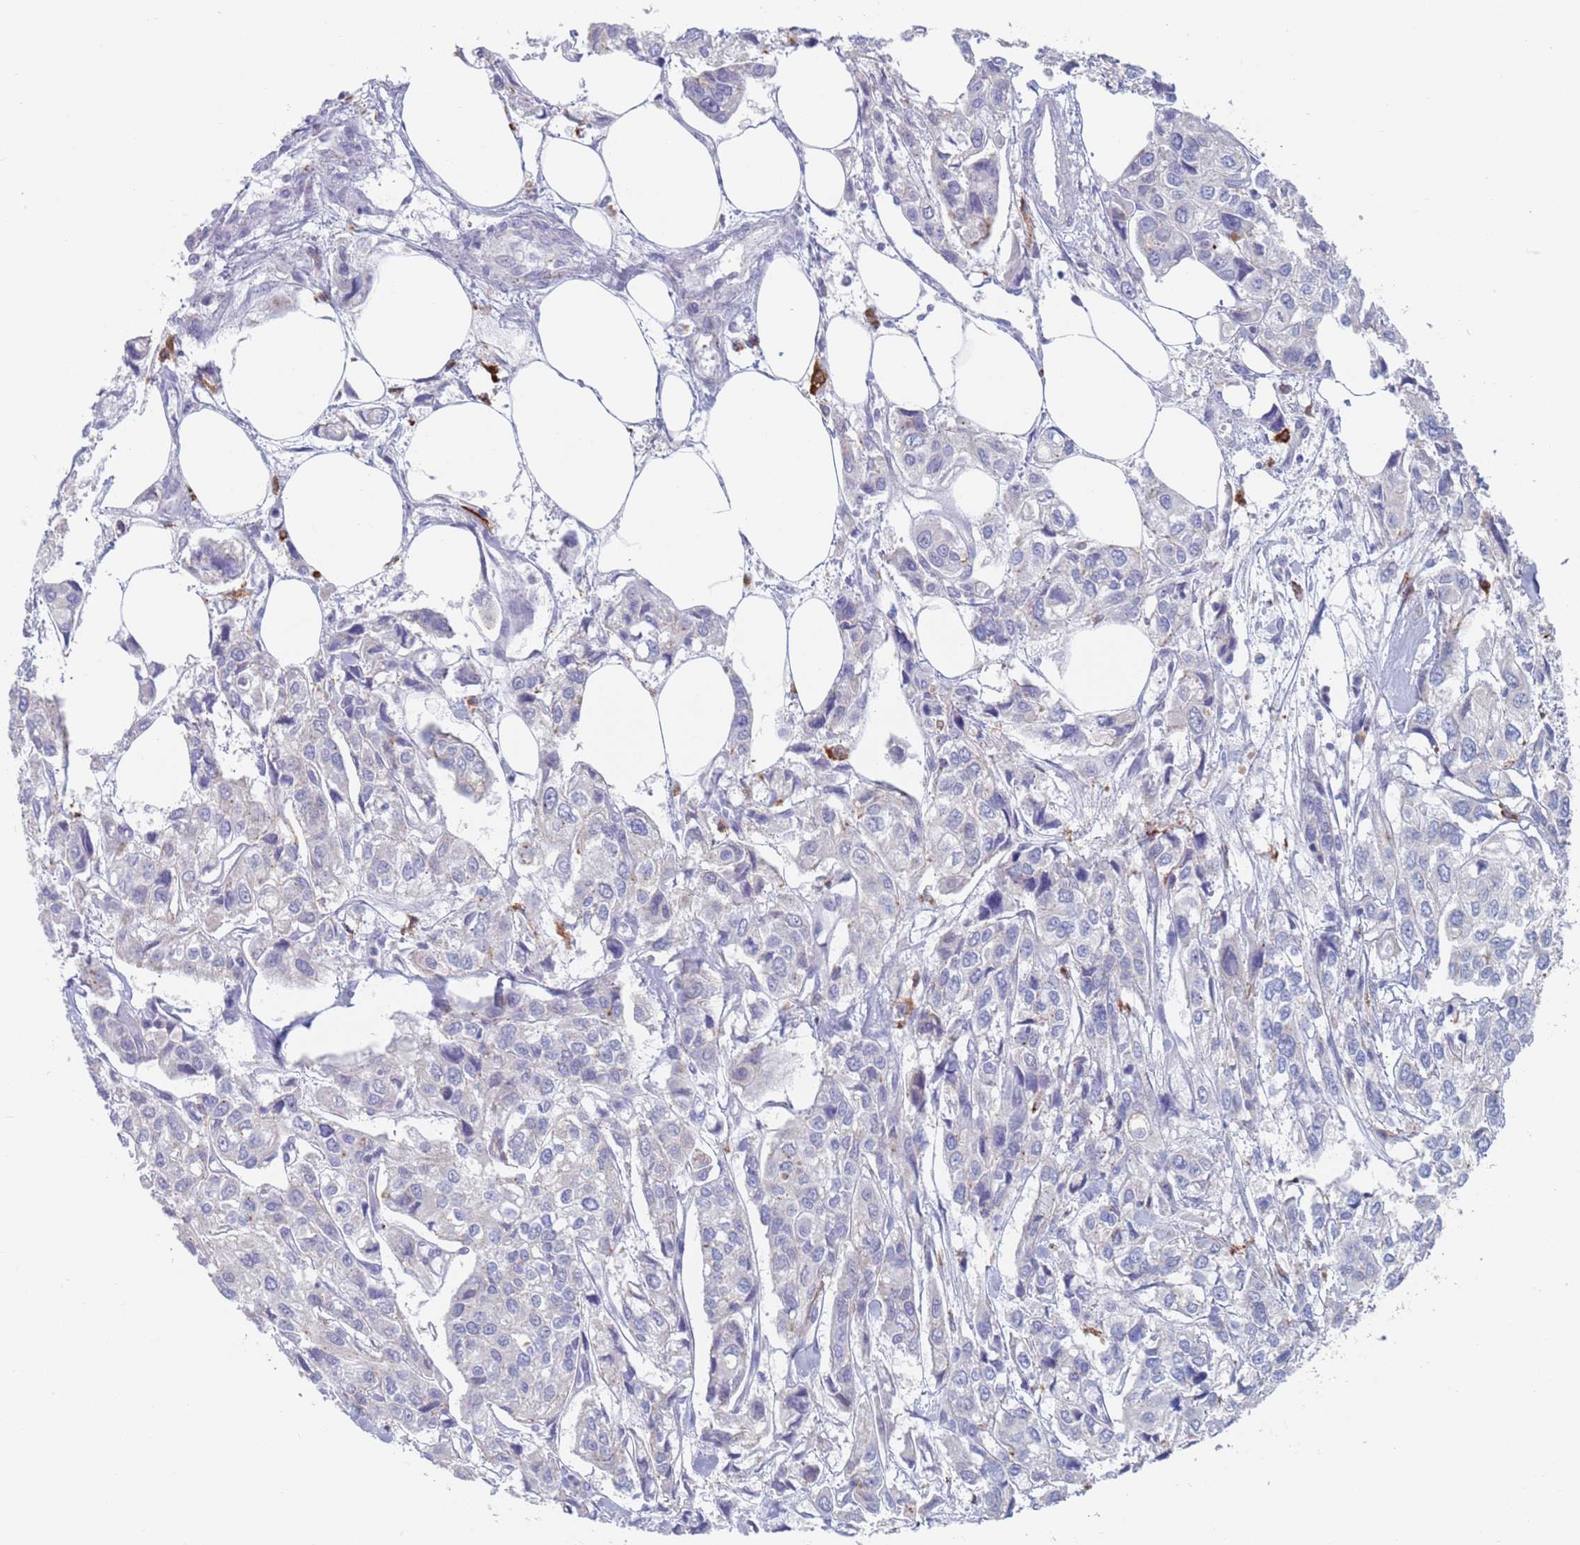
{"staining": {"intensity": "negative", "quantity": "none", "location": "none"}, "tissue": "urothelial cancer", "cell_type": "Tumor cells", "image_type": "cancer", "snomed": [{"axis": "morphology", "description": "Urothelial carcinoma, High grade"}, {"axis": "topography", "description": "Urinary bladder"}], "caption": "This micrograph is of urothelial cancer stained with immunohistochemistry (IHC) to label a protein in brown with the nuclei are counter-stained blue. There is no staining in tumor cells.", "gene": "FUCA1", "patient": {"sex": "male", "age": 67}}